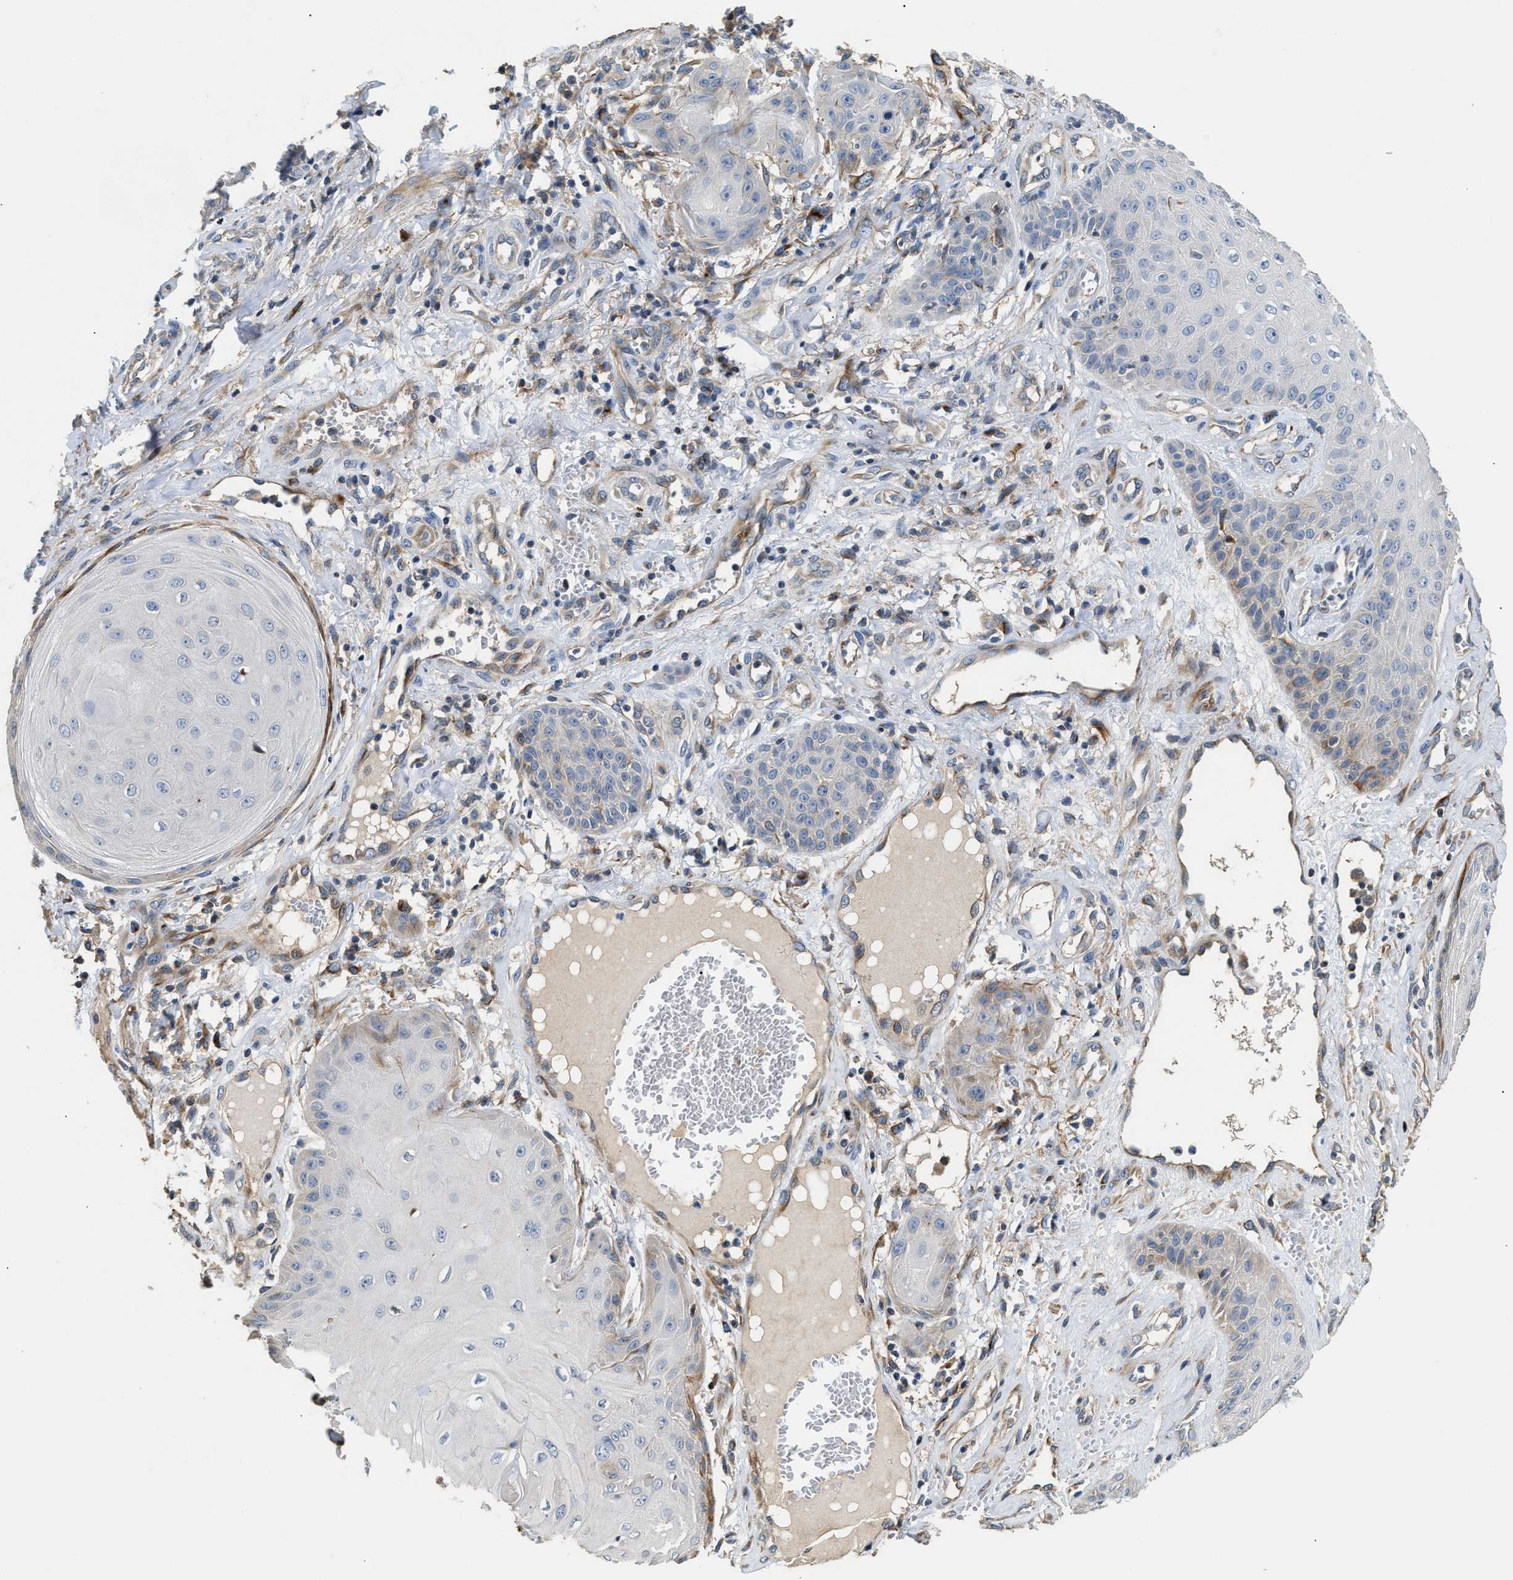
{"staining": {"intensity": "negative", "quantity": "none", "location": "none"}, "tissue": "skin cancer", "cell_type": "Tumor cells", "image_type": "cancer", "snomed": [{"axis": "morphology", "description": "Squamous cell carcinoma, NOS"}, {"axis": "topography", "description": "Skin"}], "caption": "There is no significant positivity in tumor cells of squamous cell carcinoma (skin). (DAB immunohistochemistry, high magnification).", "gene": "IL17RC", "patient": {"sex": "male", "age": 74}}